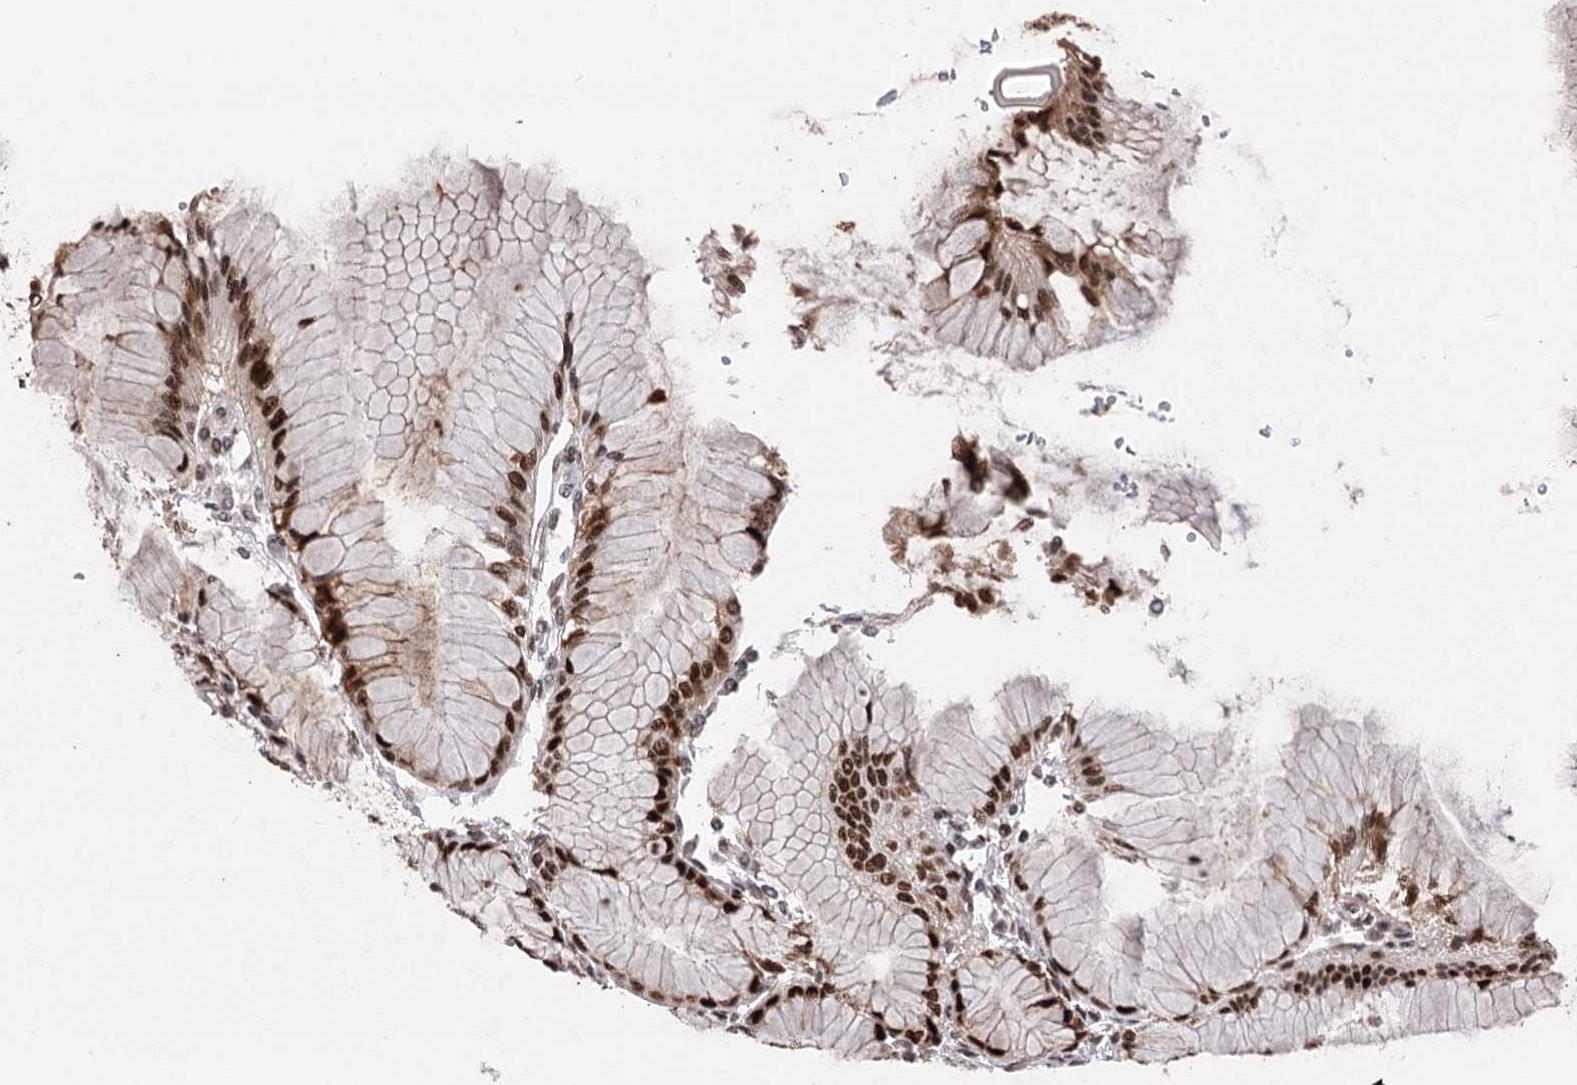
{"staining": {"intensity": "strong", "quantity": ">75%", "location": "nuclear"}, "tissue": "stomach", "cell_type": "Glandular cells", "image_type": "normal", "snomed": [{"axis": "morphology", "description": "Normal tissue, NOS"}, {"axis": "topography", "description": "Stomach"}], "caption": "A histopathology image of human stomach stained for a protein exhibits strong nuclear brown staining in glandular cells.", "gene": "PDCD4", "patient": {"sex": "female", "age": 57}}